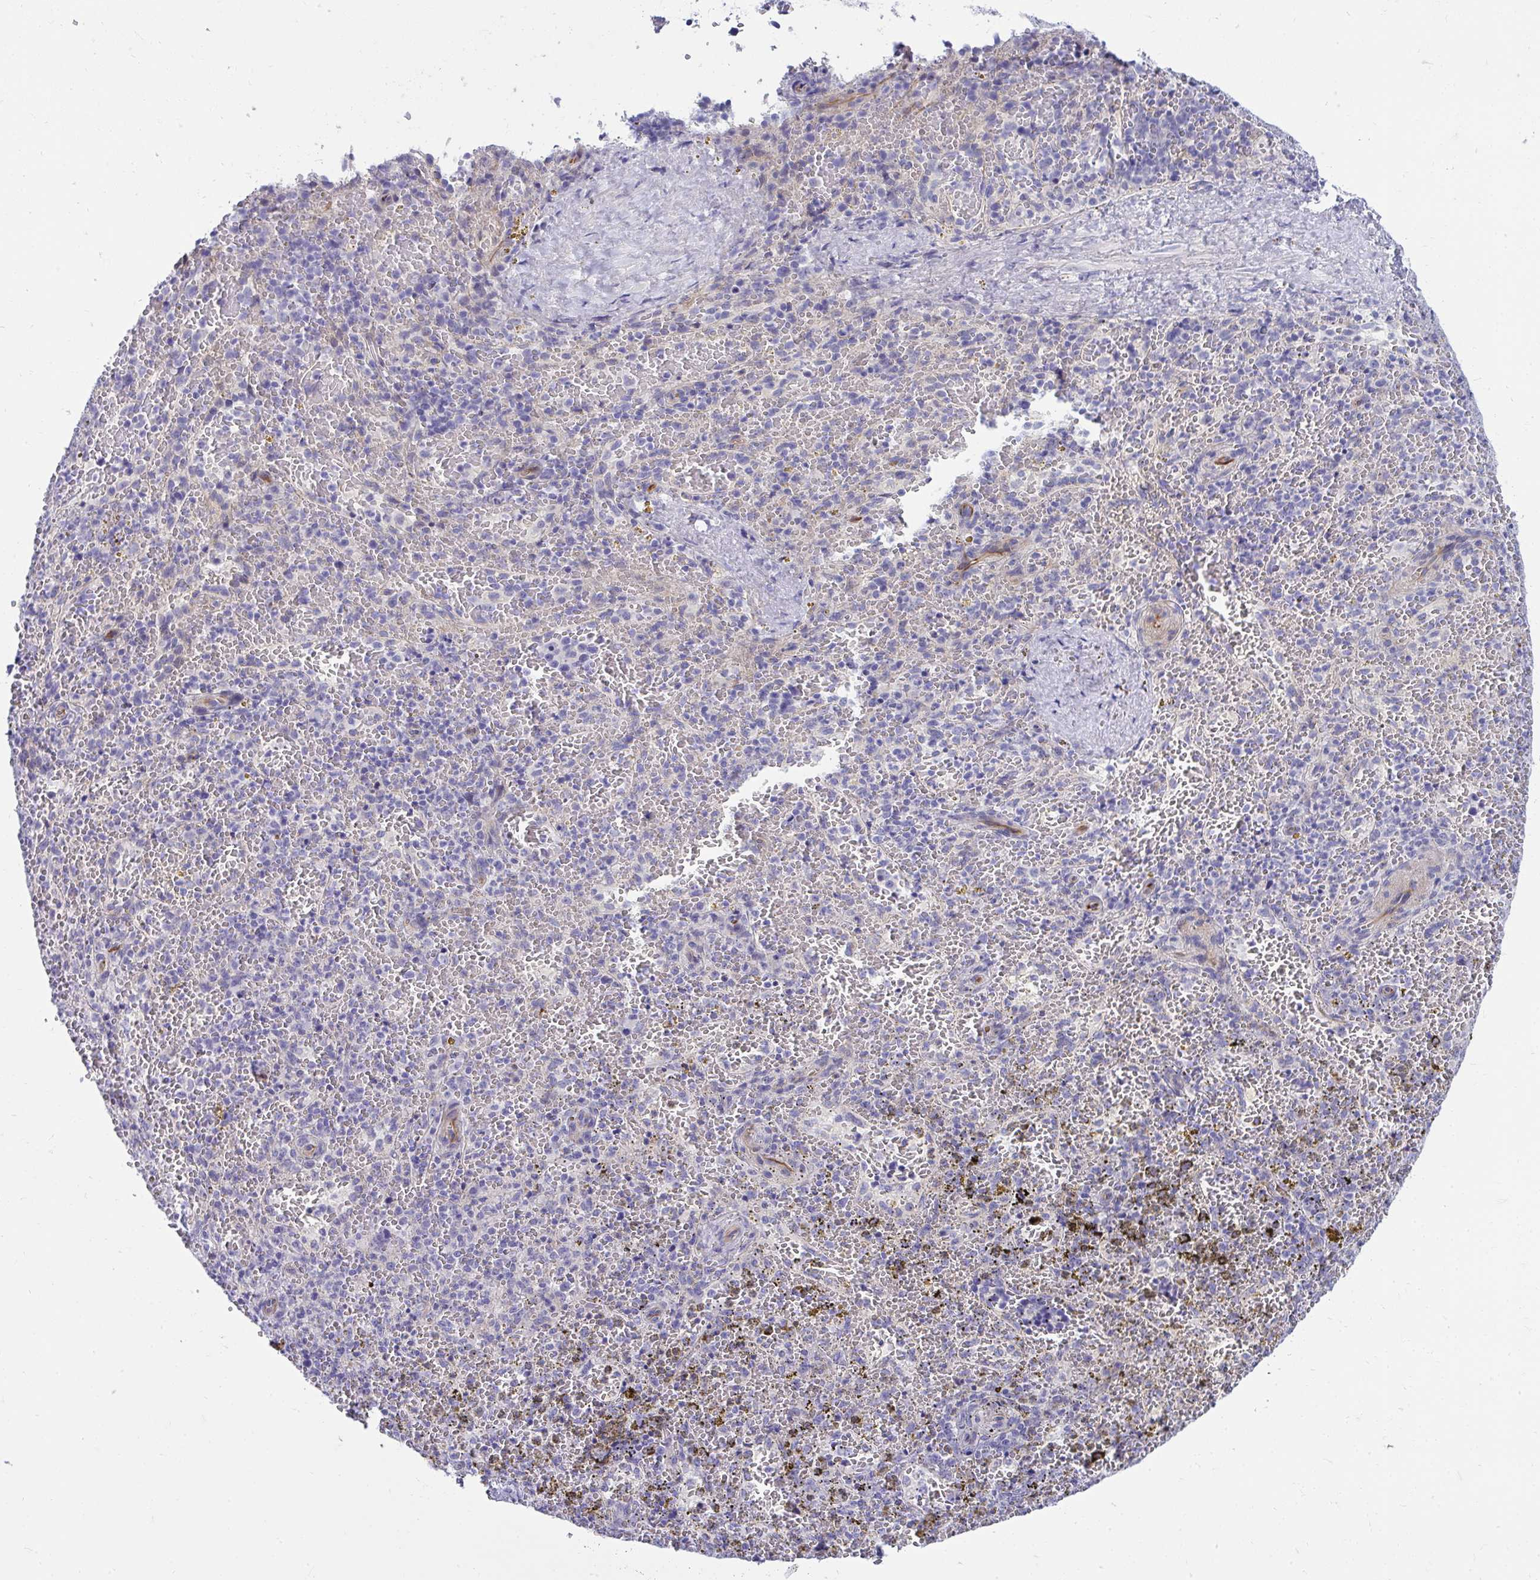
{"staining": {"intensity": "negative", "quantity": "none", "location": "none"}, "tissue": "spleen", "cell_type": "Cells in red pulp", "image_type": "normal", "snomed": [{"axis": "morphology", "description": "Normal tissue, NOS"}, {"axis": "topography", "description": "Spleen"}], "caption": "This is an IHC photomicrograph of unremarkable human spleen. There is no expression in cells in red pulp.", "gene": "TSBP1", "patient": {"sex": "female", "age": 50}}